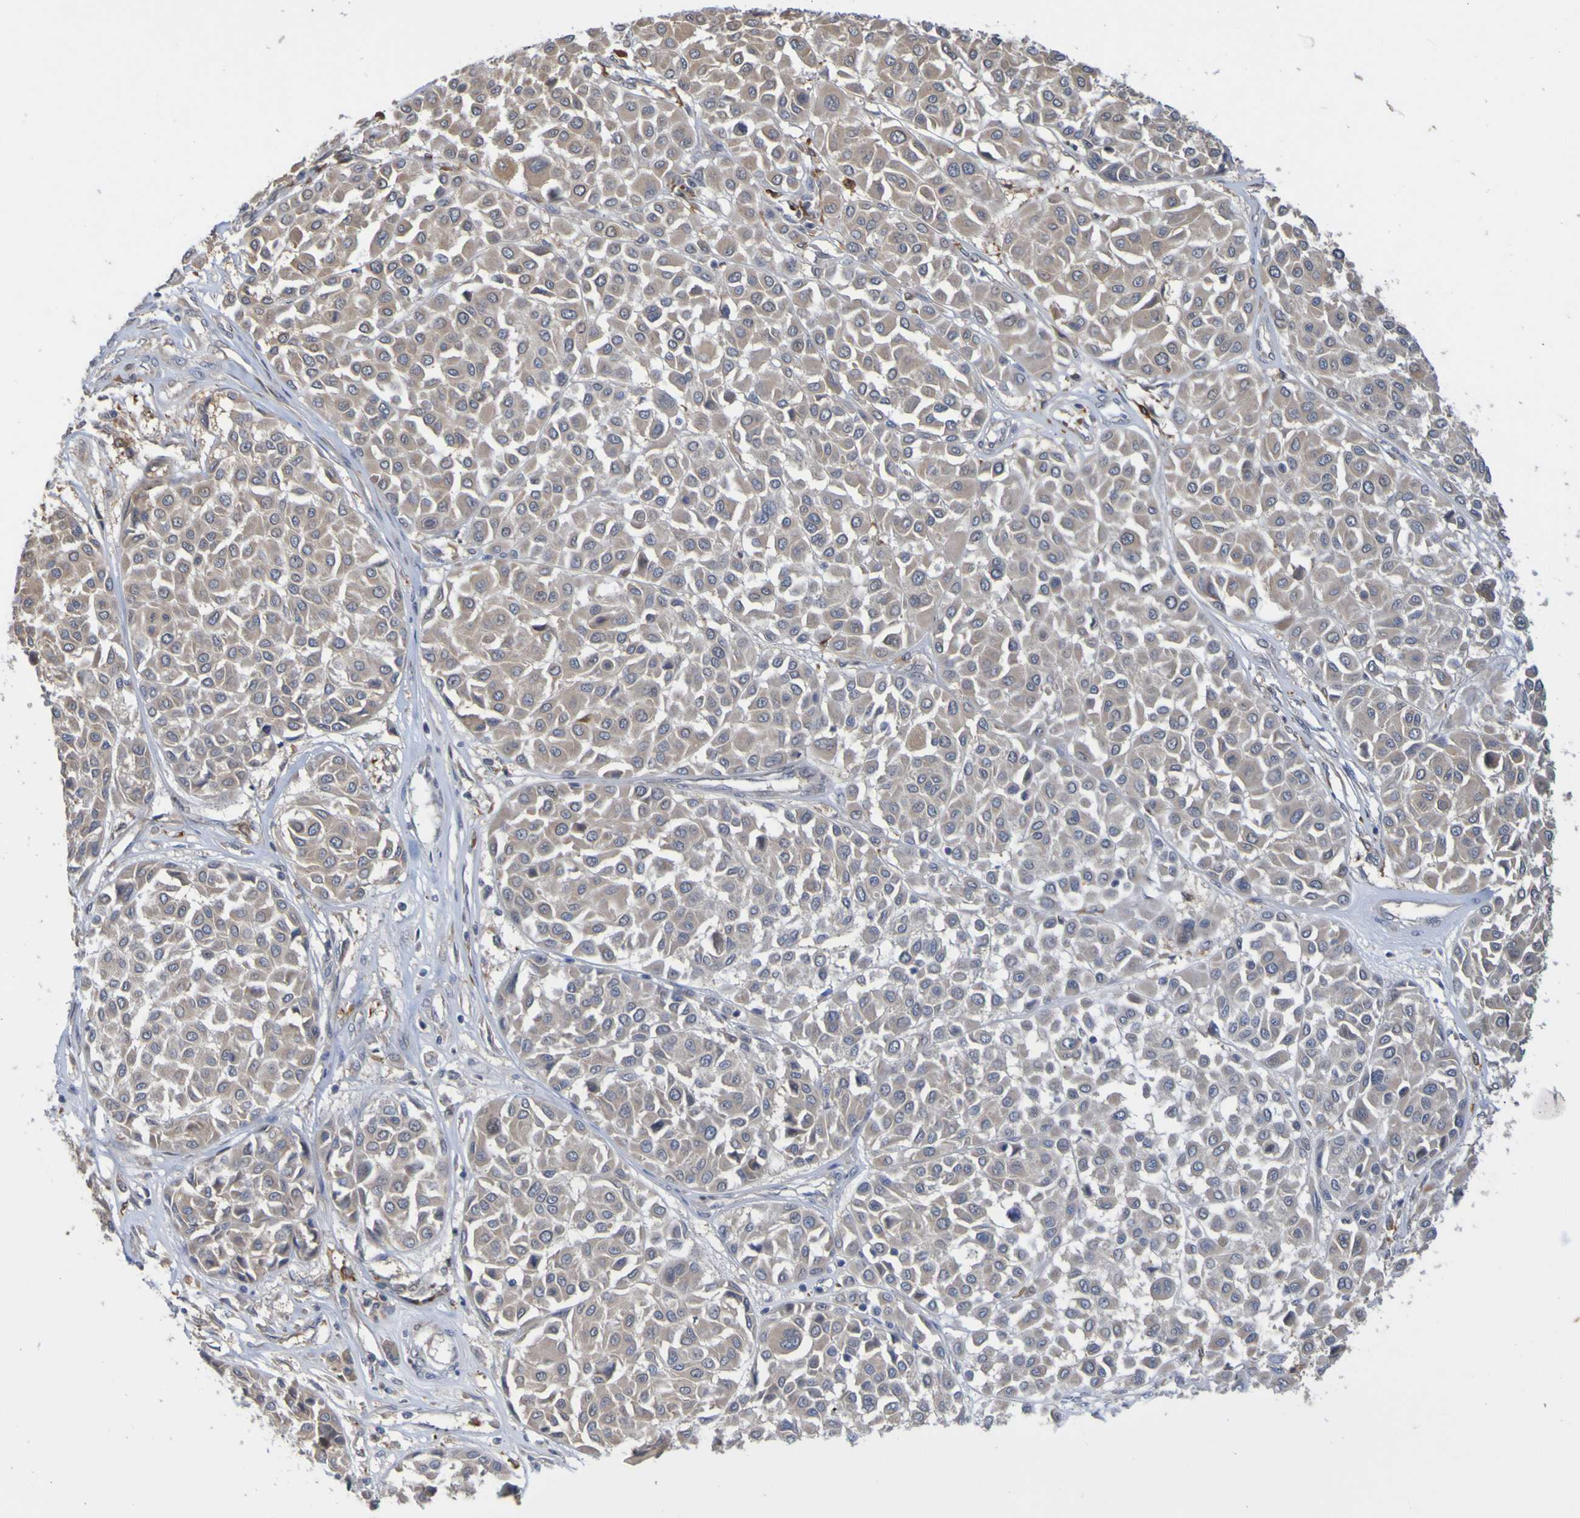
{"staining": {"intensity": "negative", "quantity": "none", "location": "none"}, "tissue": "melanoma", "cell_type": "Tumor cells", "image_type": "cancer", "snomed": [{"axis": "morphology", "description": "Malignant melanoma, Metastatic site"}, {"axis": "topography", "description": "Soft tissue"}], "caption": "Melanoma was stained to show a protein in brown. There is no significant expression in tumor cells.", "gene": "NAV2", "patient": {"sex": "male", "age": 41}}